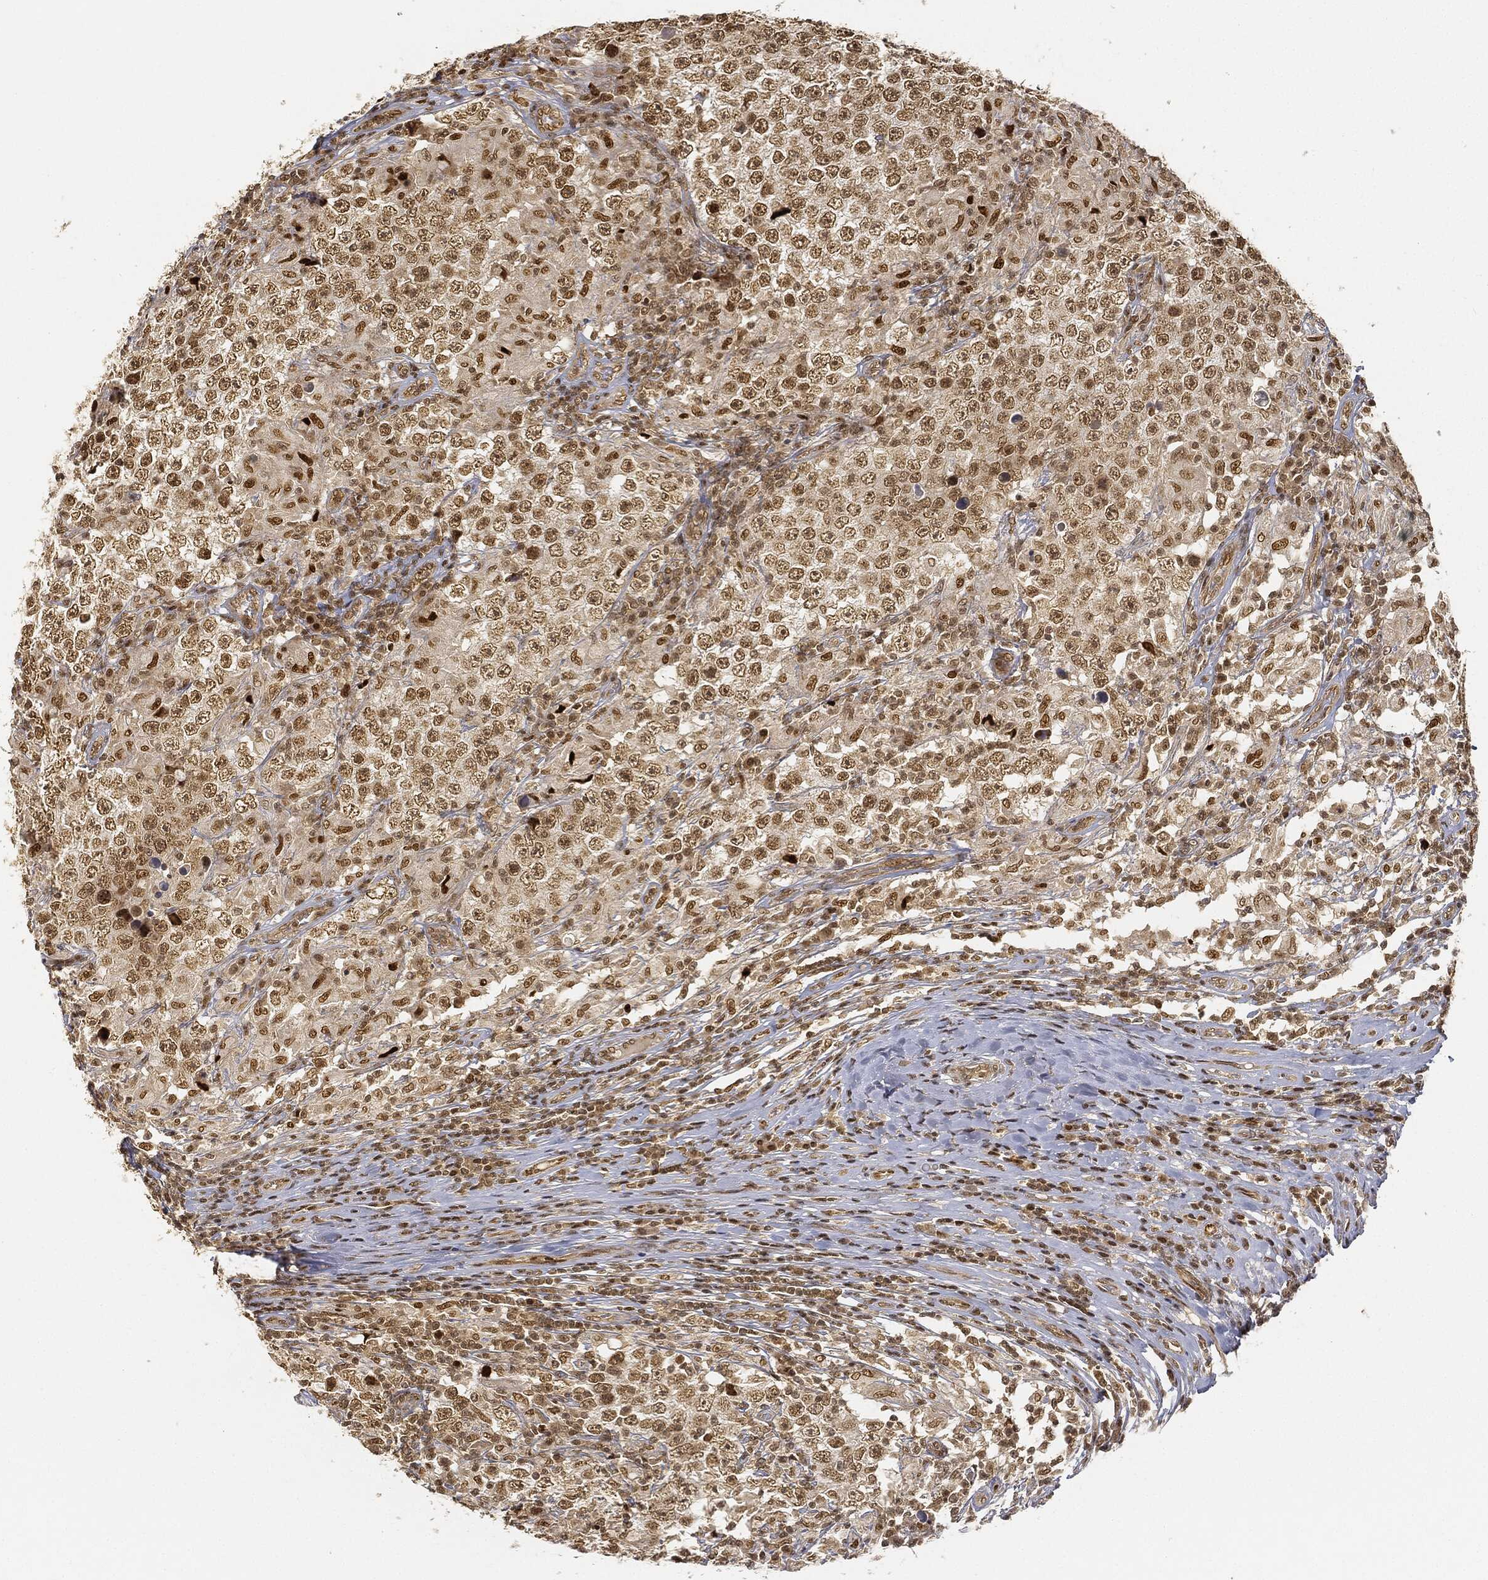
{"staining": {"intensity": "moderate", "quantity": "25%-75%", "location": "nuclear"}, "tissue": "testis cancer", "cell_type": "Tumor cells", "image_type": "cancer", "snomed": [{"axis": "morphology", "description": "Seminoma, NOS"}, {"axis": "morphology", "description": "Carcinoma, Embryonal, NOS"}, {"axis": "topography", "description": "Testis"}], "caption": "Moderate nuclear positivity for a protein is identified in approximately 25%-75% of tumor cells of seminoma (testis) using immunohistochemistry.", "gene": "CIB1", "patient": {"sex": "male", "age": 41}}